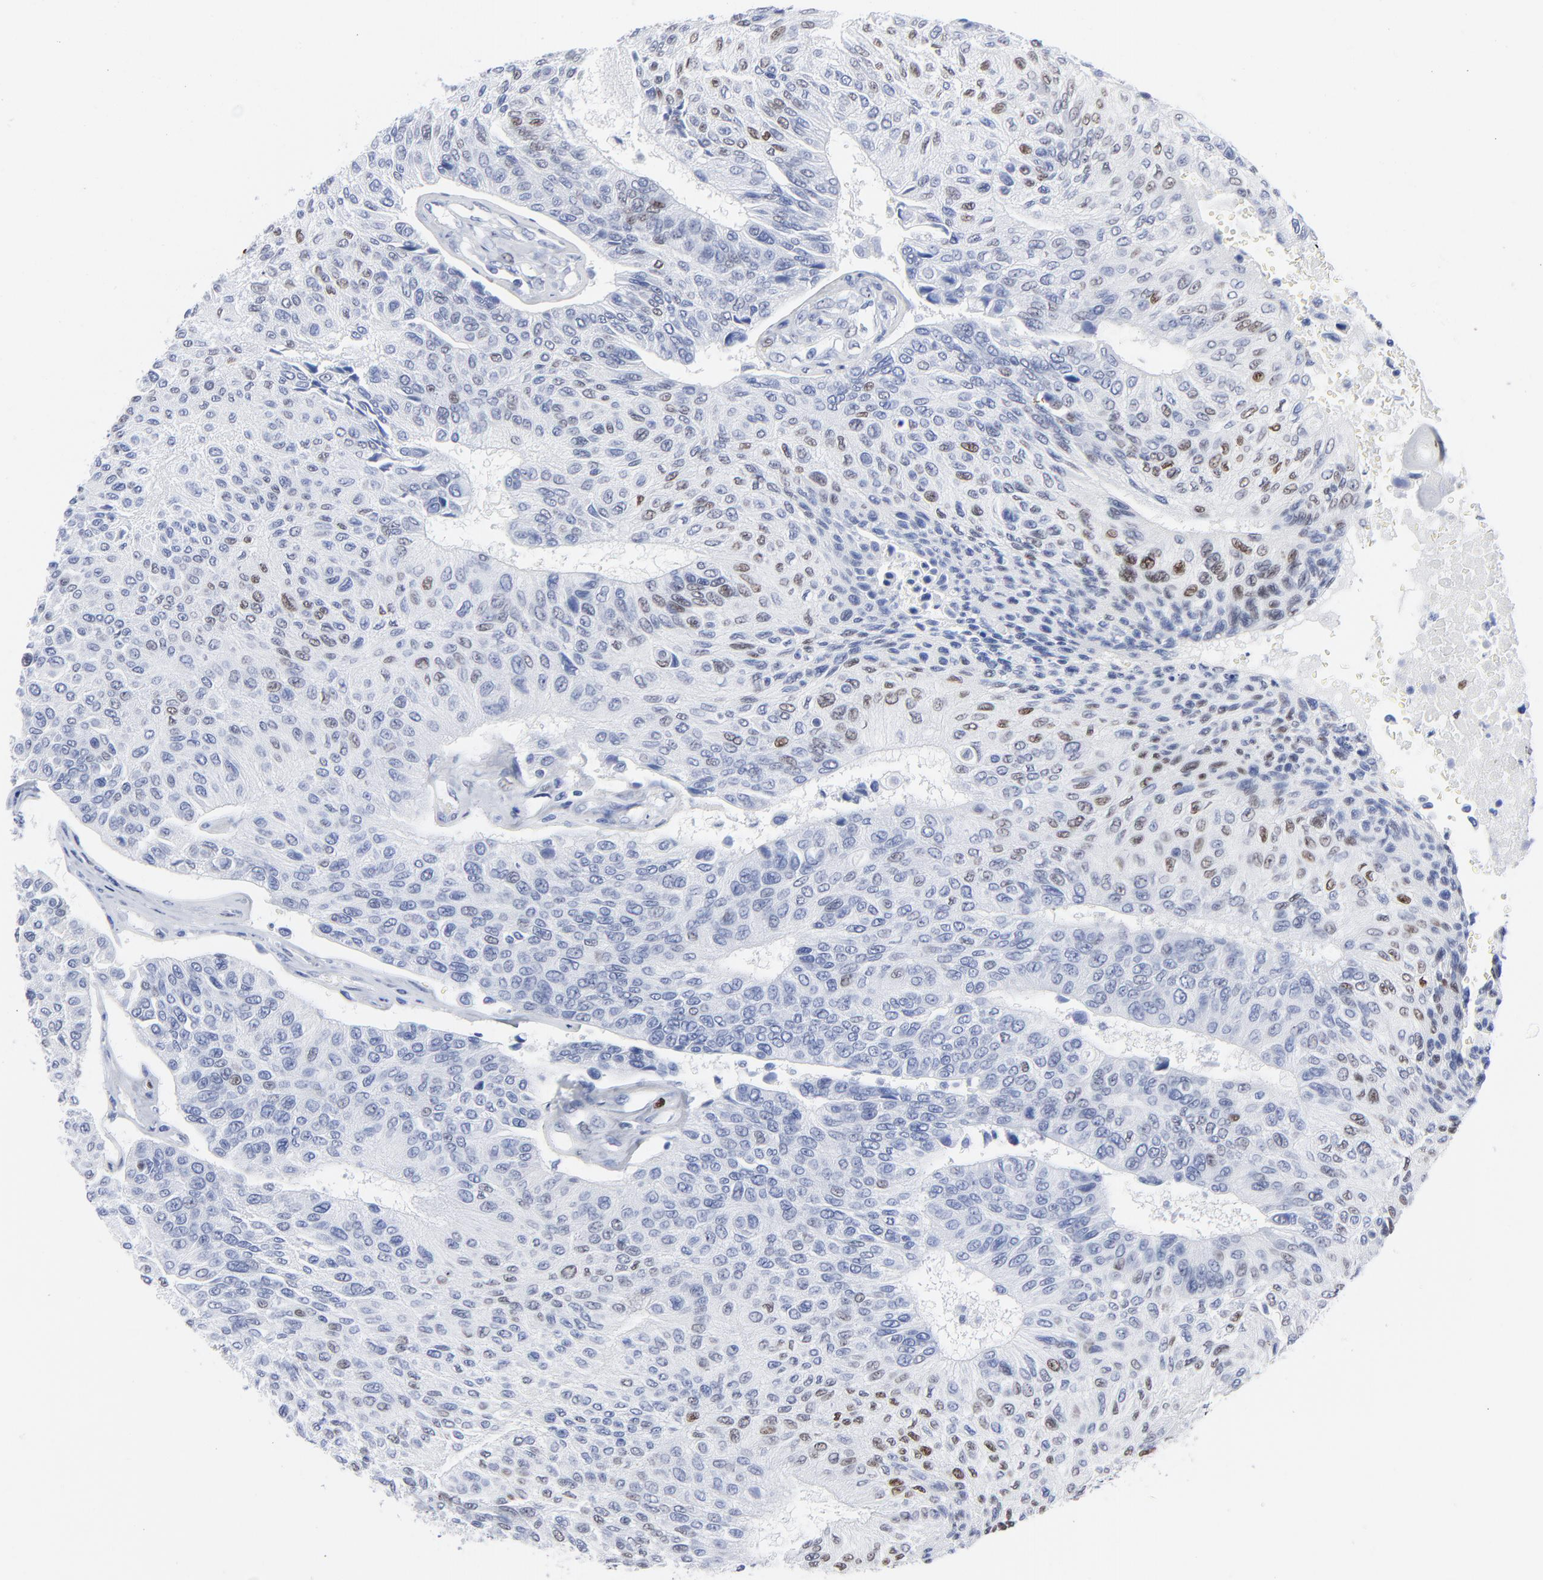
{"staining": {"intensity": "weak", "quantity": "<25%", "location": "nuclear"}, "tissue": "urothelial cancer", "cell_type": "Tumor cells", "image_type": "cancer", "snomed": [{"axis": "morphology", "description": "Urothelial carcinoma, High grade"}, {"axis": "topography", "description": "Urinary bladder"}], "caption": "This is an immunohistochemistry image of human high-grade urothelial carcinoma. There is no positivity in tumor cells.", "gene": "JUN", "patient": {"sex": "male", "age": 66}}